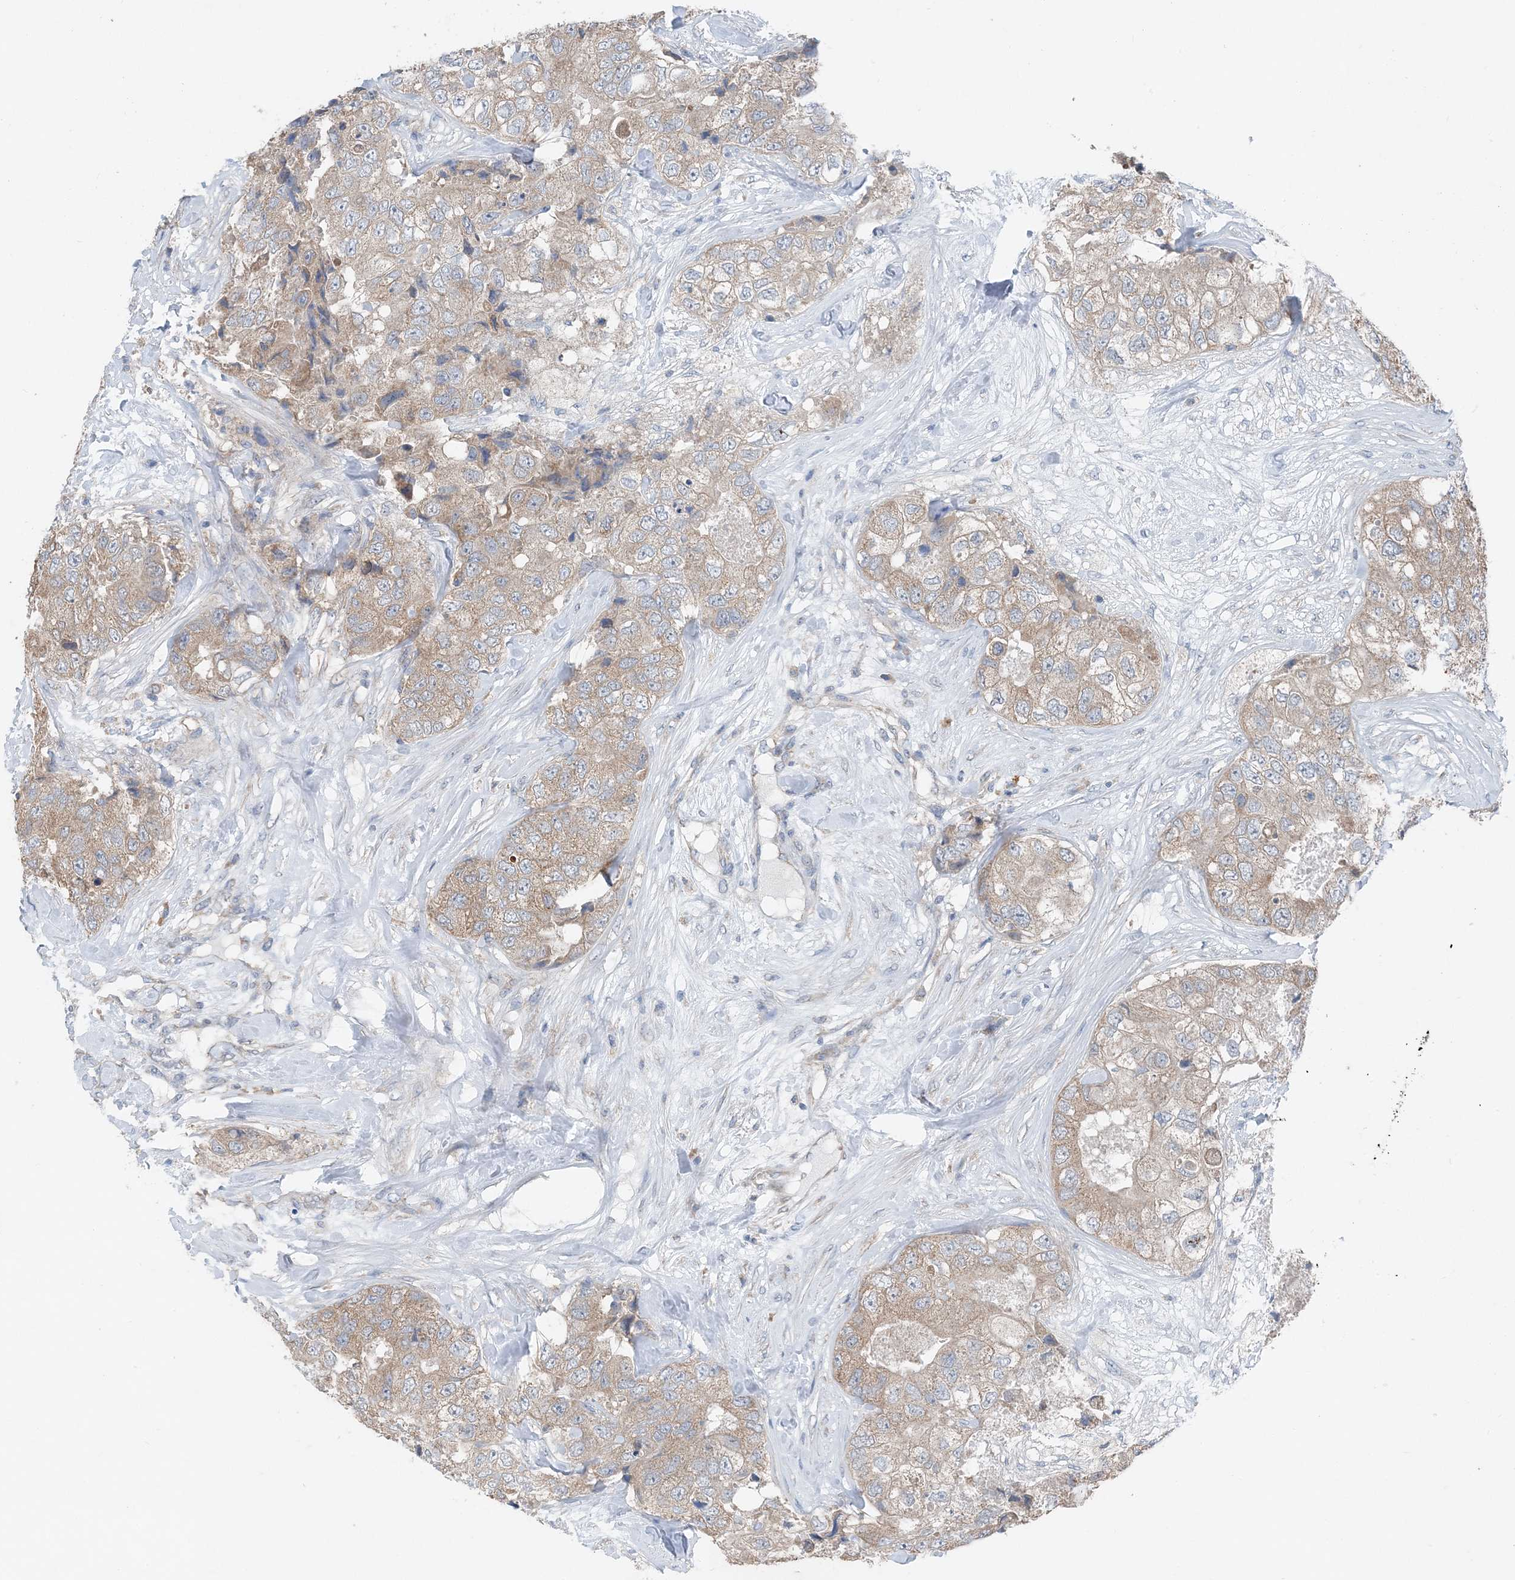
{"staining": {"intensity": "weak", "quantity": "25%-75%", "location": "cytoplasmic/membranous"}, "tissue": "breast cancer", "cell_type": "Tumor cells", "image_type": "cancer", "snomed": [{"axis": "morphology", "description": "Duct carcinoma"}, {"axis": "topography", "description": "Breast"}], "caption": "Immunohistochemistry (DAB) staining of breast cancer (invasive ductal carcinoma) shows weak cytoplasmic/membranous protein positivity in approximately 25%-75% of tumor cells.", "gene": "DHX30", "patient": {"sex": "female", "age": 62}}